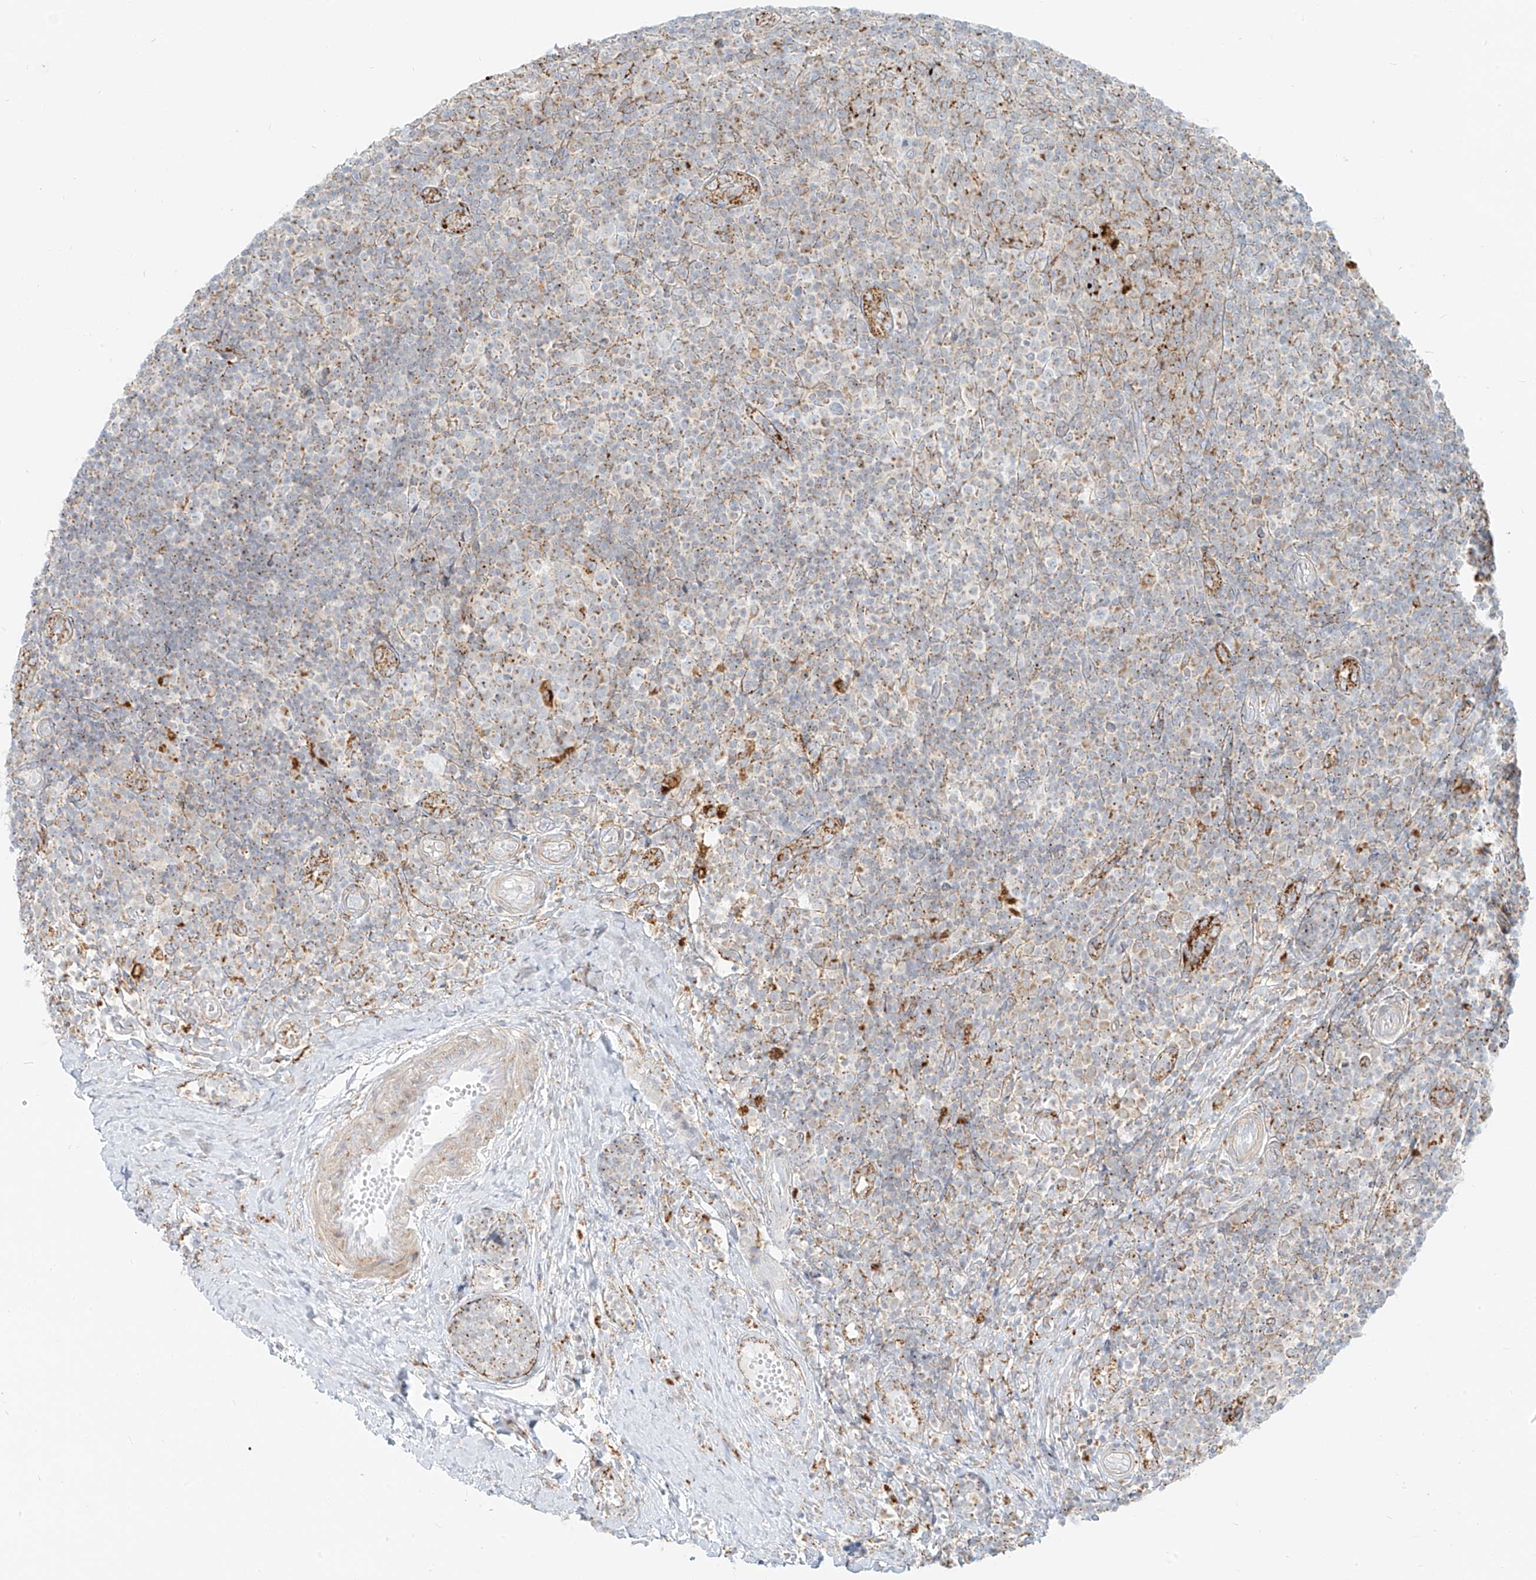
{"staining": {"intensity": "moderate", "quantity": "25%-75%", "location": "cytoplasmic/membranous"}, "tissue": "tonsil", "cell_type": "Germinal center cells", "image_type": "normal", "snomed": [{"axis": "morphology", "description": "Normal tissue, NOS"}, {"axis": "topography", "description": "Tonsil"}], "caption": "Immunohistochemistry (IHC) staining of unremarkable tonsil, which shows medium levels of moderate cytoplasmic/membranous positivity in approximately 25%-75% of germinal center cells indicating moderate cytoplasmic/membranous protein positivity. The staining was performed using DAB (3,3'-diaminobenzidine) (brown) for protein detection and nuclei were counterstained in hematoxylin (blue).", "gene": "SLC35F6", "patient": {"sex": "female", "age": 19}}